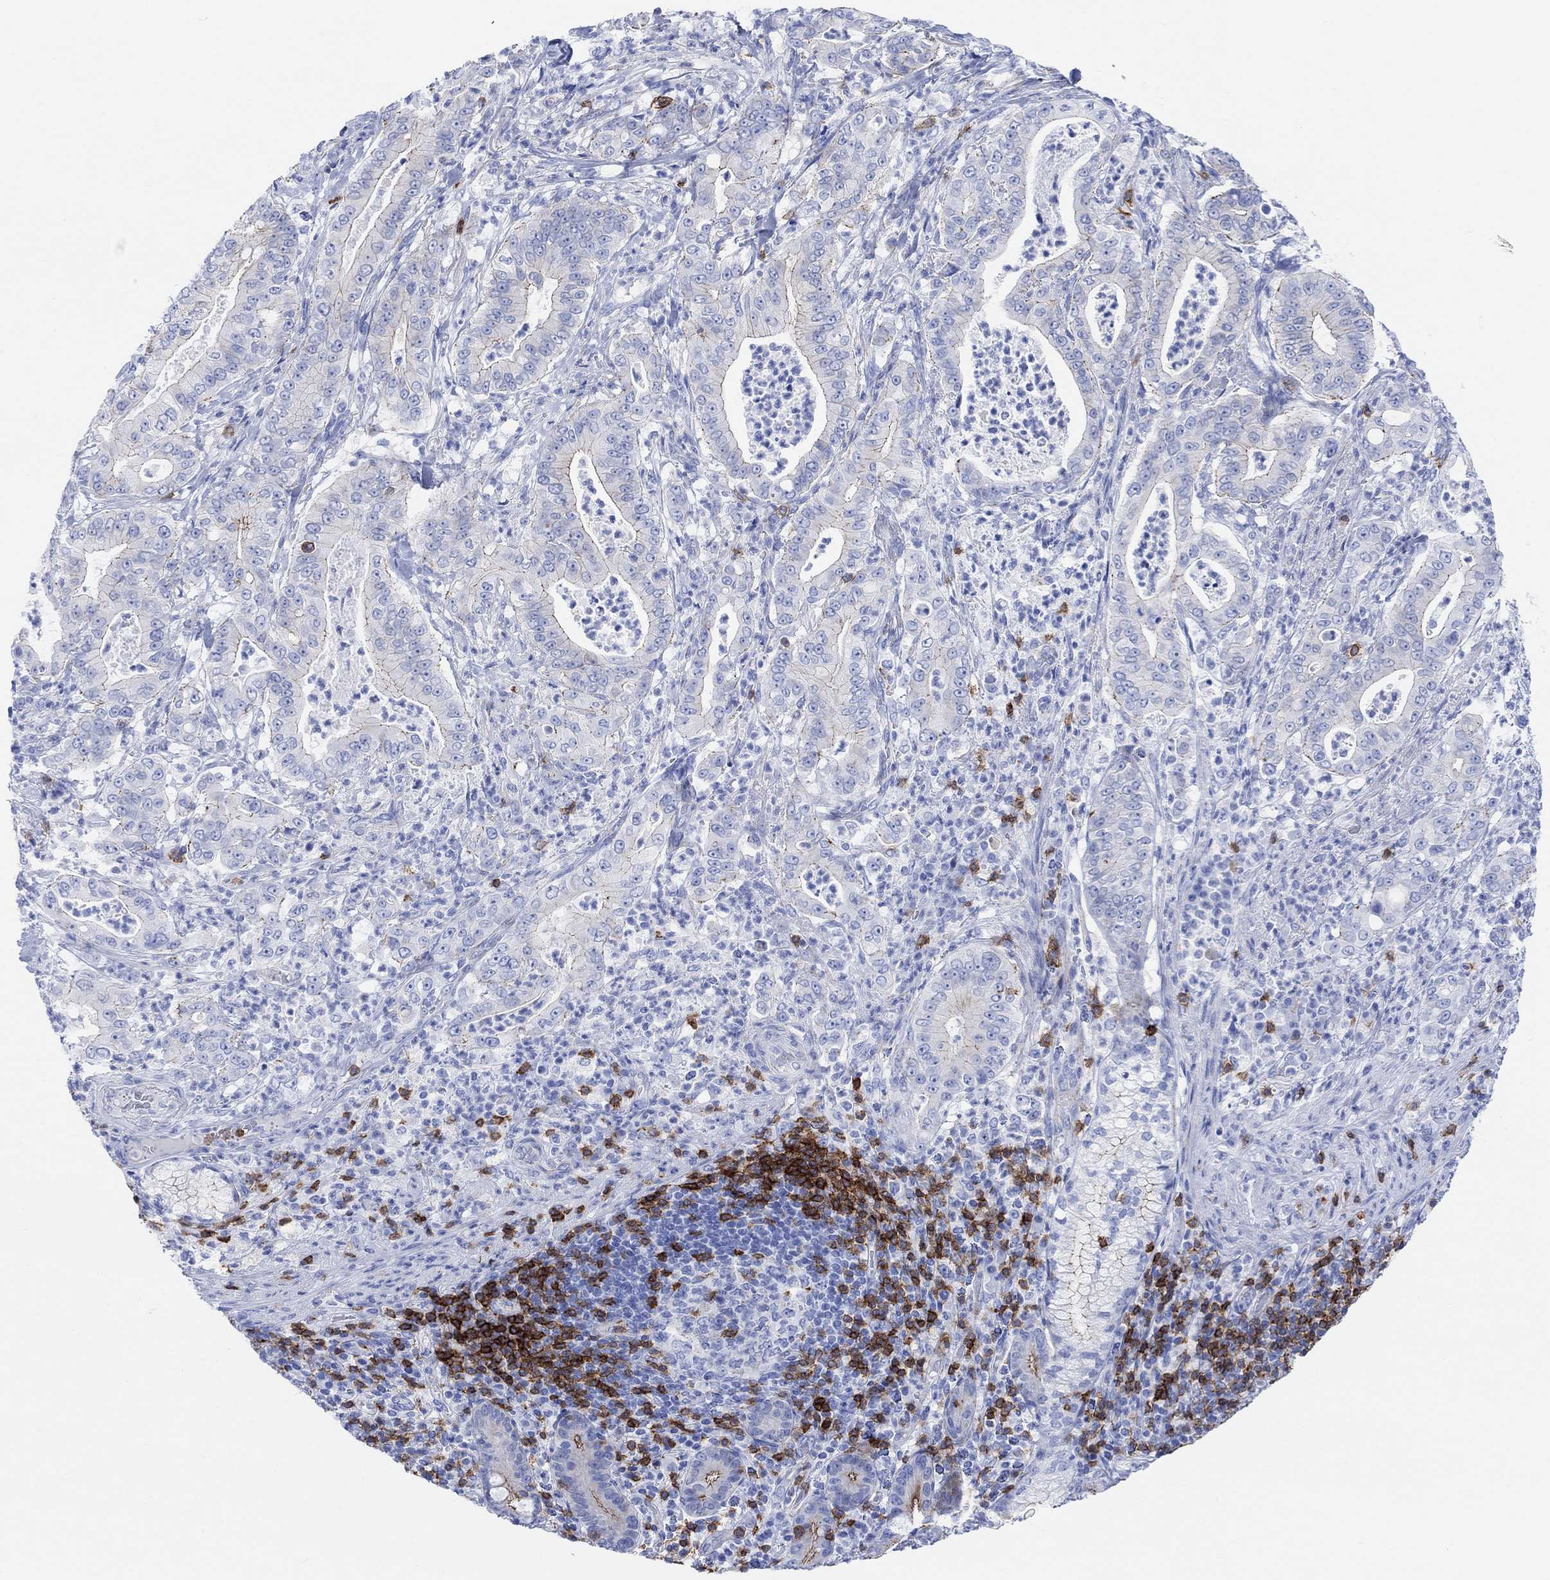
{"staining": {"intensity": "weak", "quantity": "<25%", "location": "cytoplasmic/membranous"}, "tissue": "pancreatic cancer", "cell_type": "Tumor cells", "image_type": "cancer", "snomed": [{"axis": "morphology", "description": "Adenocarcinoma, NOS"}, {"axis": "topography", "description": "Pancreas"}], "caption": "Pancreatic cancer was stained to show a protein in brown. There is no significant staining in tumor cells. (DAB immunohistochemistry with hematoxylin counter stain).", "gene": "GPR65", "patient": {"sex": "male", "age": 71}}